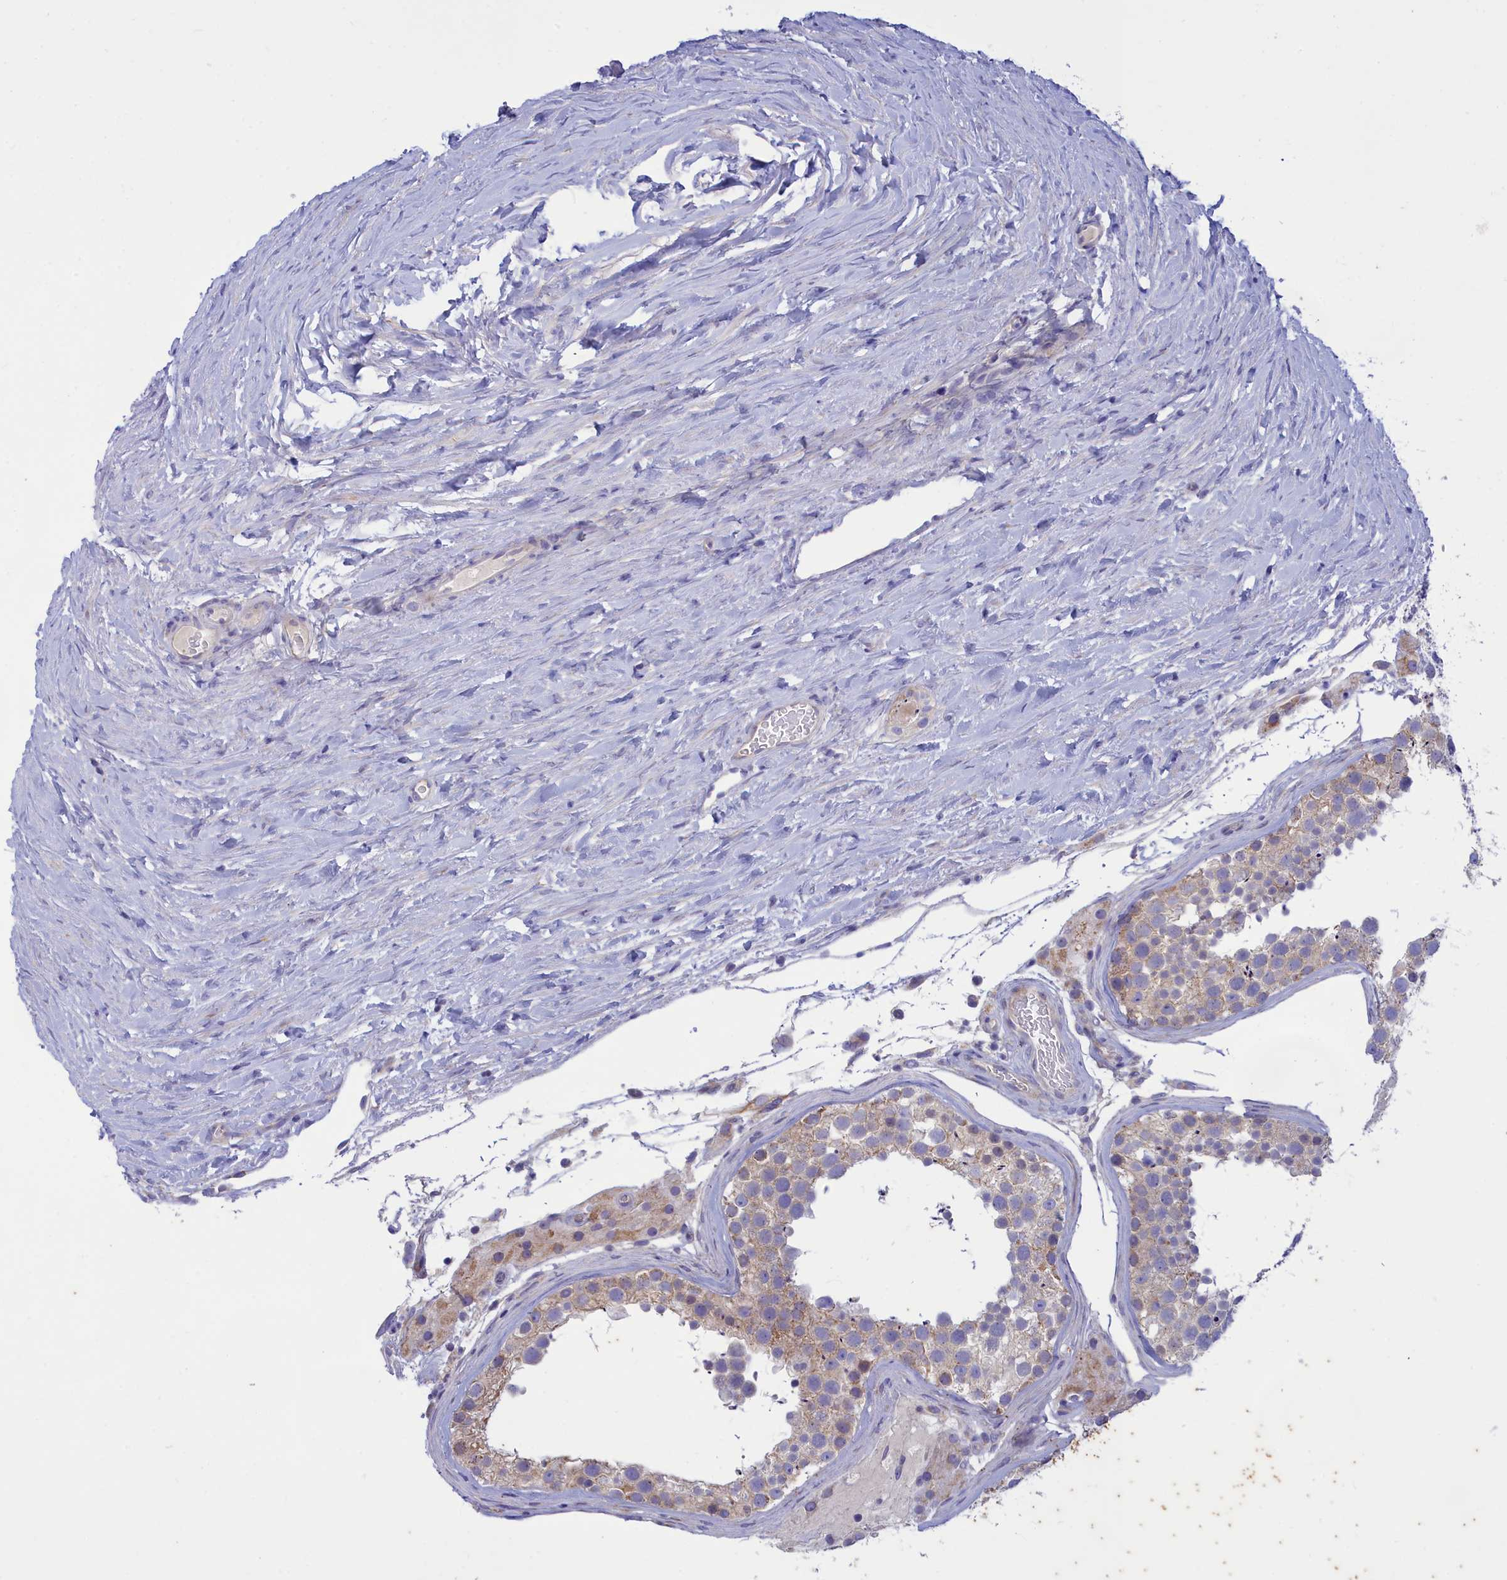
{"staining": {"intensity": "weak", "quantity": "<25%", "location": "cytoplasmic/membranous"}, "tissue": "testis", "cell_type": "Cells in seminiferous ducts", "image_type": "normal", "snomed": [{"axis": "morphology", "description": "Normal tissue, NOS"}, {"axis": "topography", "description": "Testis"}], "caption": "There is no significant staining in cells in seminiferous ducts of testis. (DAB IHC with hematoxylin counter stain).", "gene": "TMEM30B", "patient": {"sex": "male", "age": 46}}